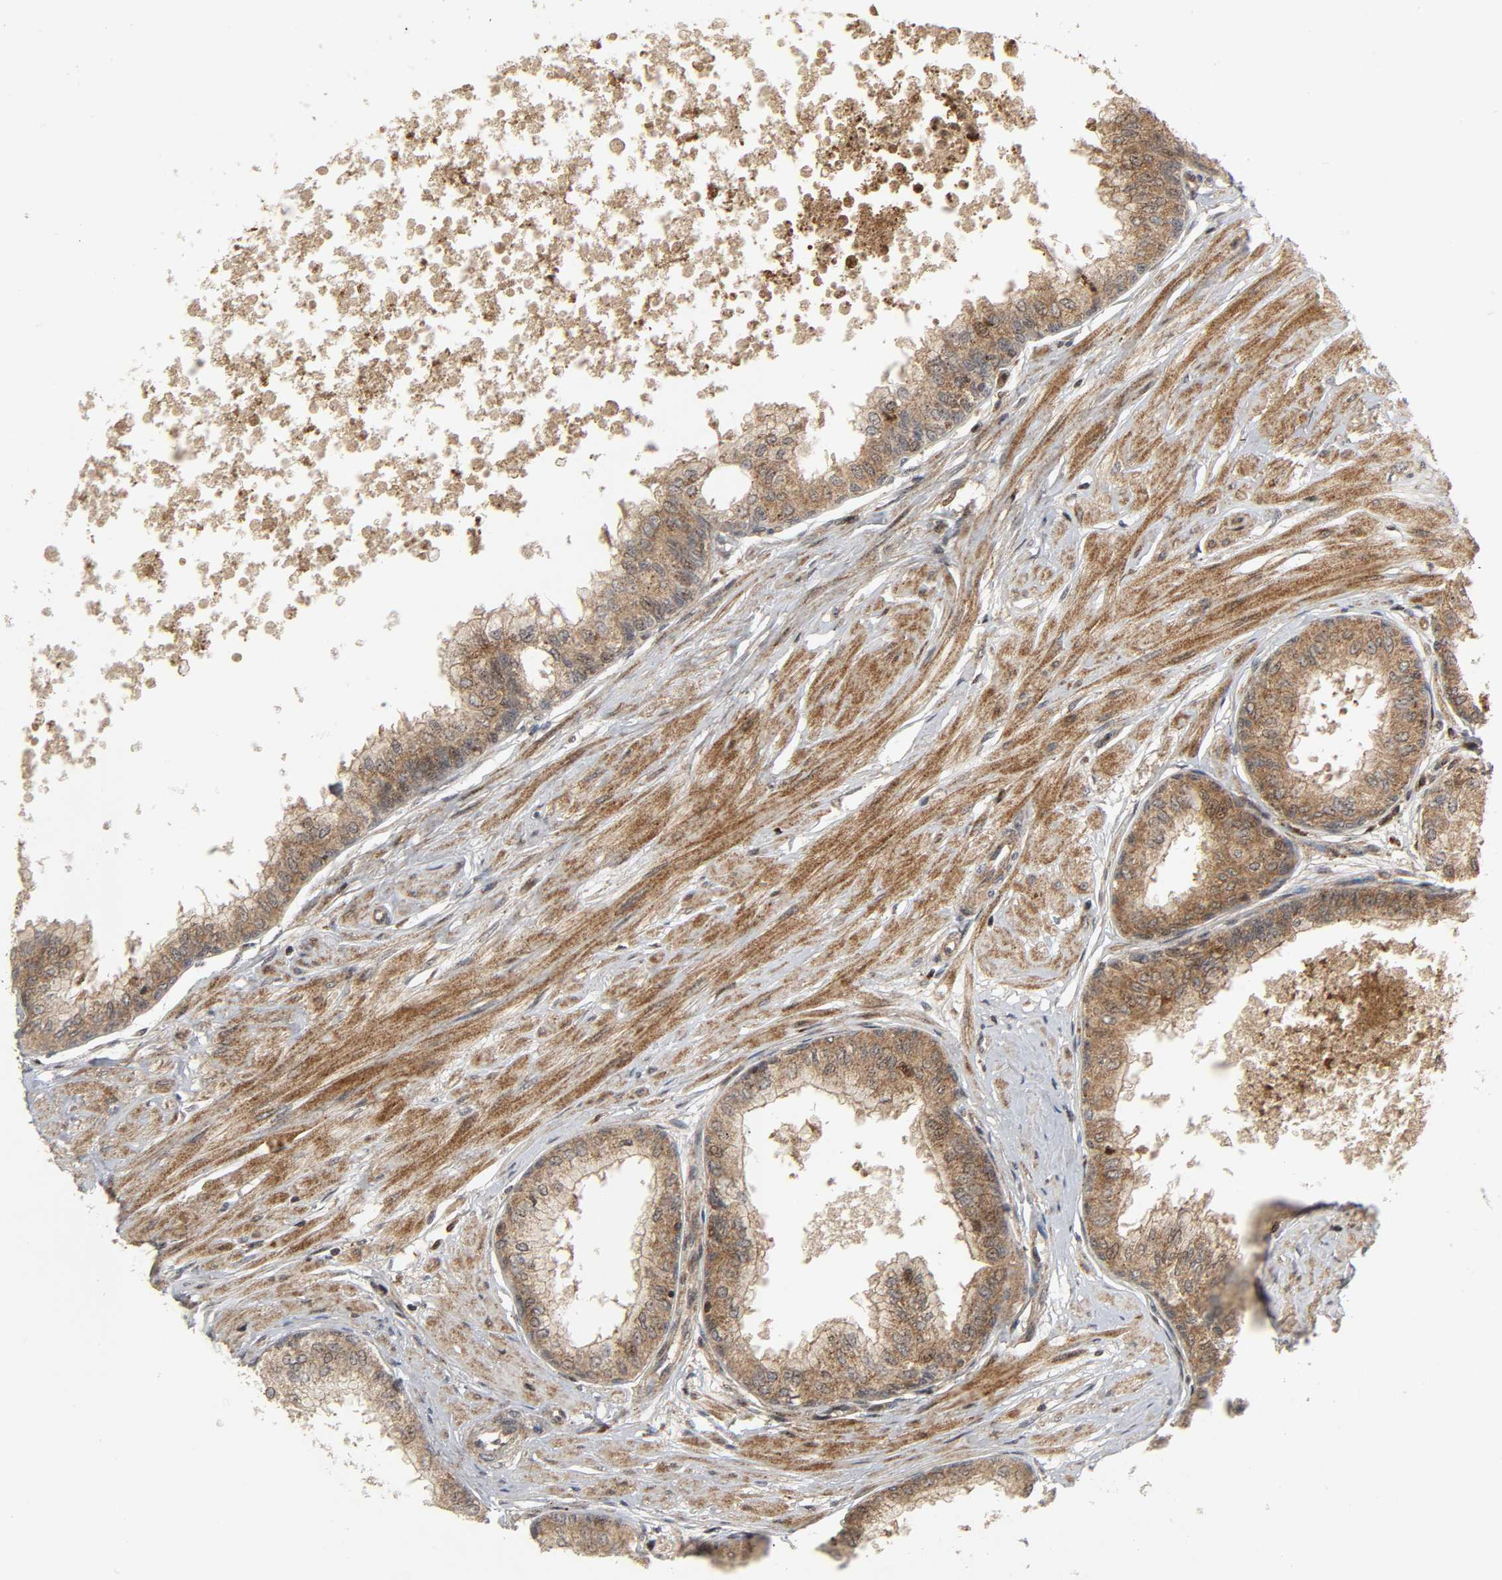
{"staining": {"intensity": "moderate", "quantity": ">75%", "location": "cytoplasmic/membranous"}, "tissue": "prostate", "cell_type": "Glandular cells", "image_type": "normal", "snomed": [{"axis": "morphology", "description": "Normal tissue, NOS"}, {"axis": "topography", "description": "Prostate"}, {"axis": "topography", "description": "Seminal veicle"}], "caption": "Approximately >75% of glandular cells in benign human prostate reveal moderate cytoplasmic/membranous protein positivity as visualized by brown immunohistochemical staining.", "gene": "CHUK", "patient": {"sex": "male", "age": 60}}